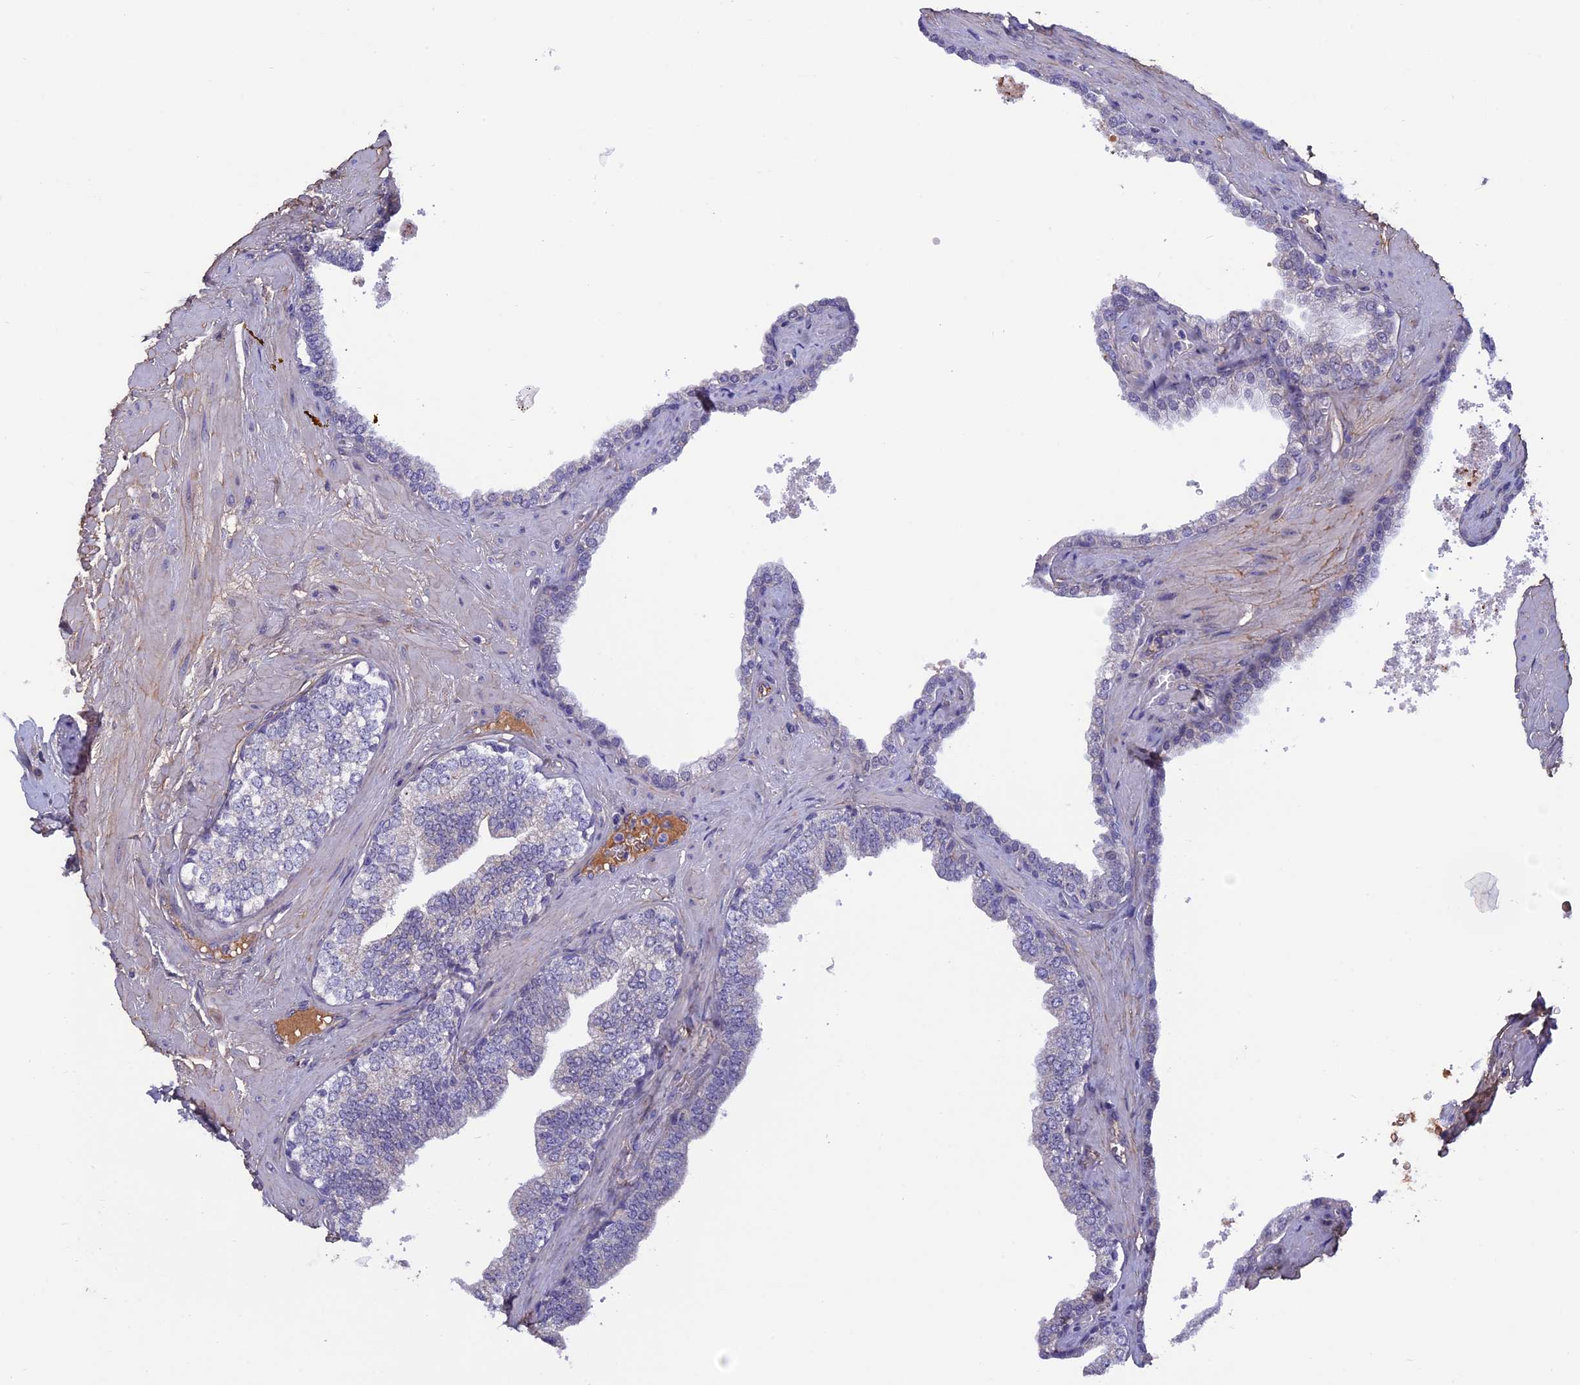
{"staining": {"intensity": "negative", "quantity": "none", "location": "none"}, "tissue": "prostate", "cell_type": "Glandular cells", "image_type": "normal", "snomed": [{"axis": "morphology", "description": "Normal tissue, NOS"}, {"axis": "topography", "description": "Prostate"}], "caption": "Histopathology image shows no protein positivity in glandular cells of benign prostate.", "gene": "COL4A3", "patient": {"sex": "male", "age": 60}}